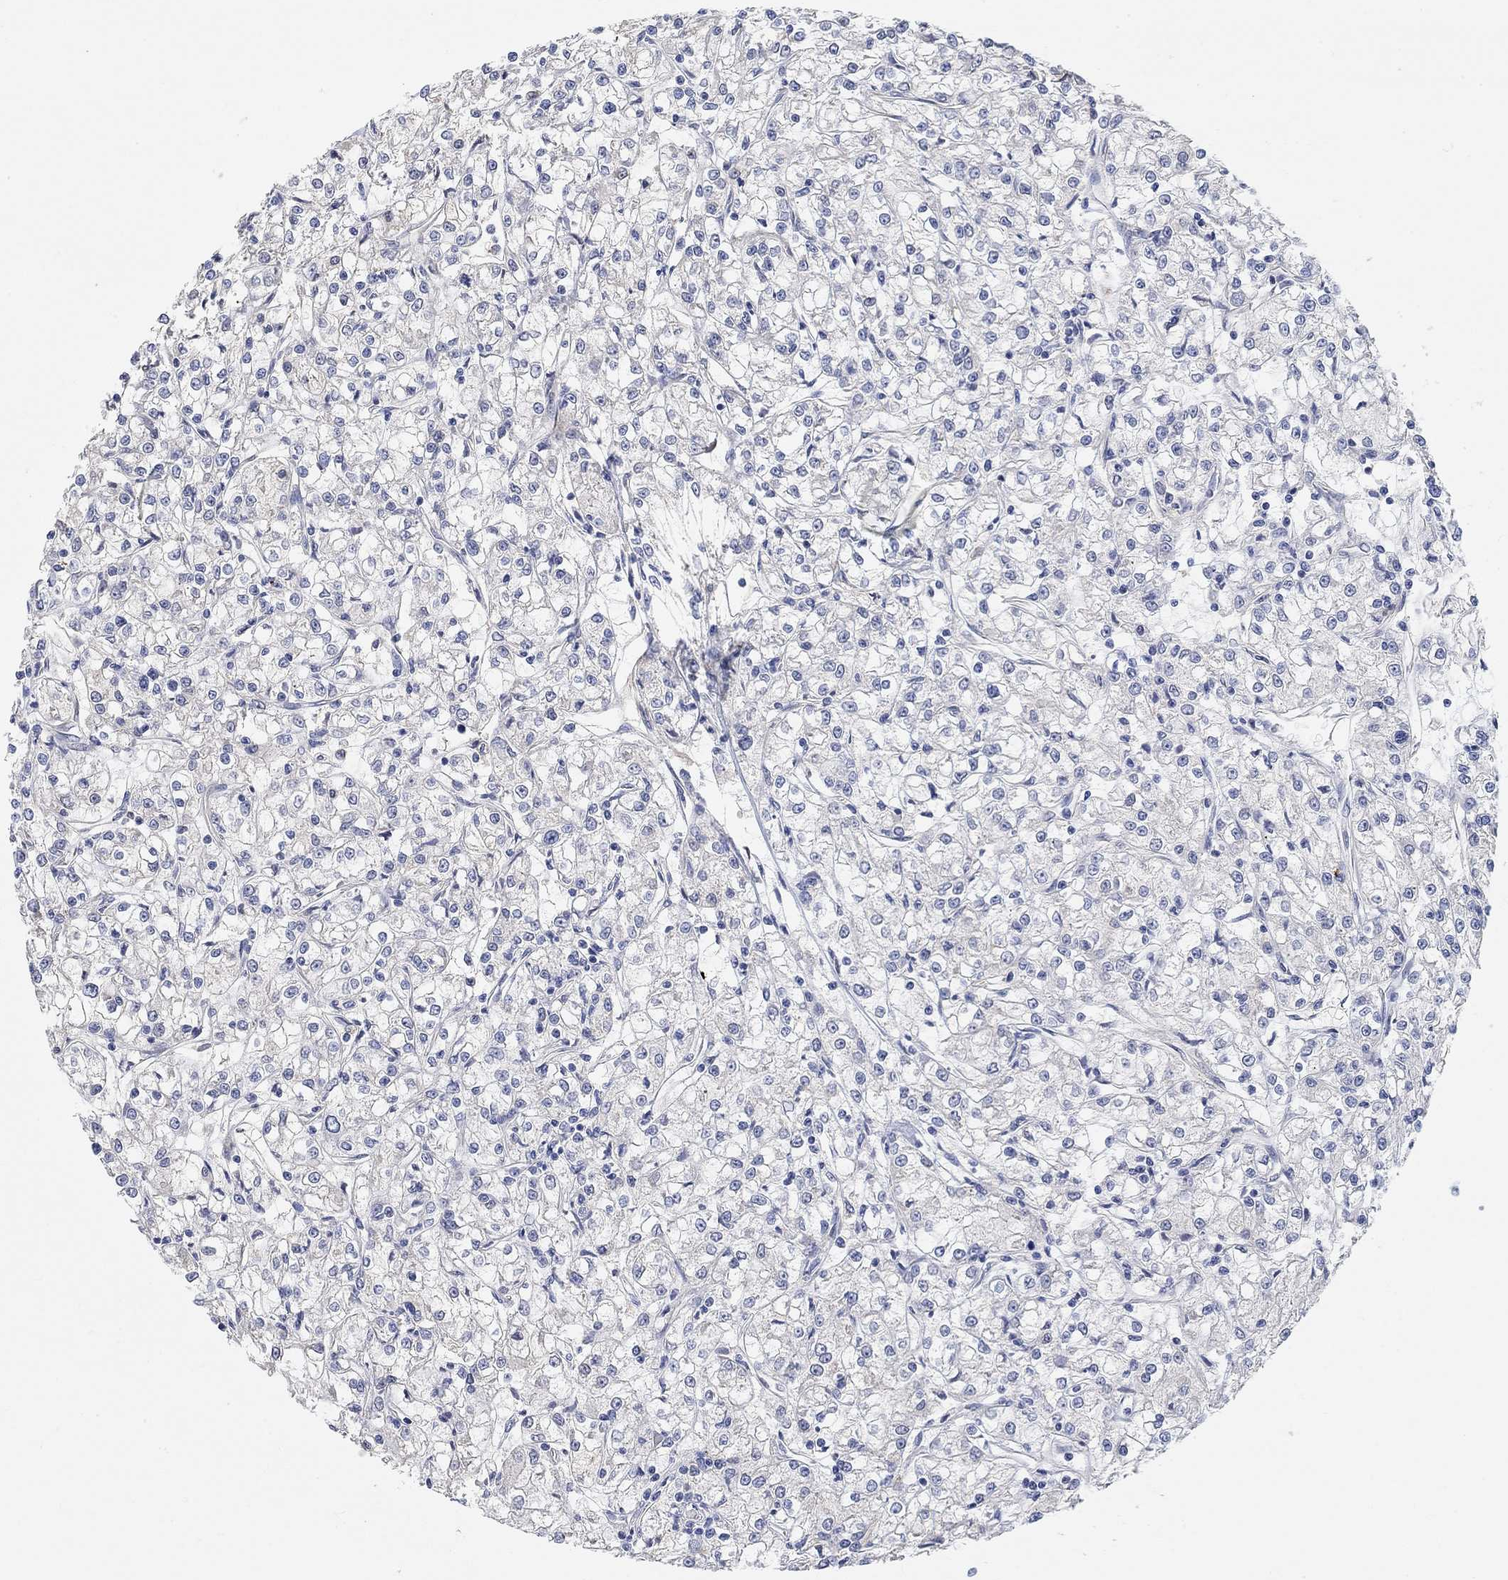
{"staining": {"intensity": "negative", "quantity": "none", "location": "none"}, "tissue": "renal cancer", "cell_type": "Tumor cells", "image_type": "cancer", "snomed": [{"axis": "morphology", "description": "Adenocarcinoma, NOS"}, {"axis": "topography", "description": "Kidney"}], "caption": "Tumor cells show no significant positivity in renal adenocarcinoma.", "gene": "SYT16", "patient": {"sex": "female", "age": 59}}